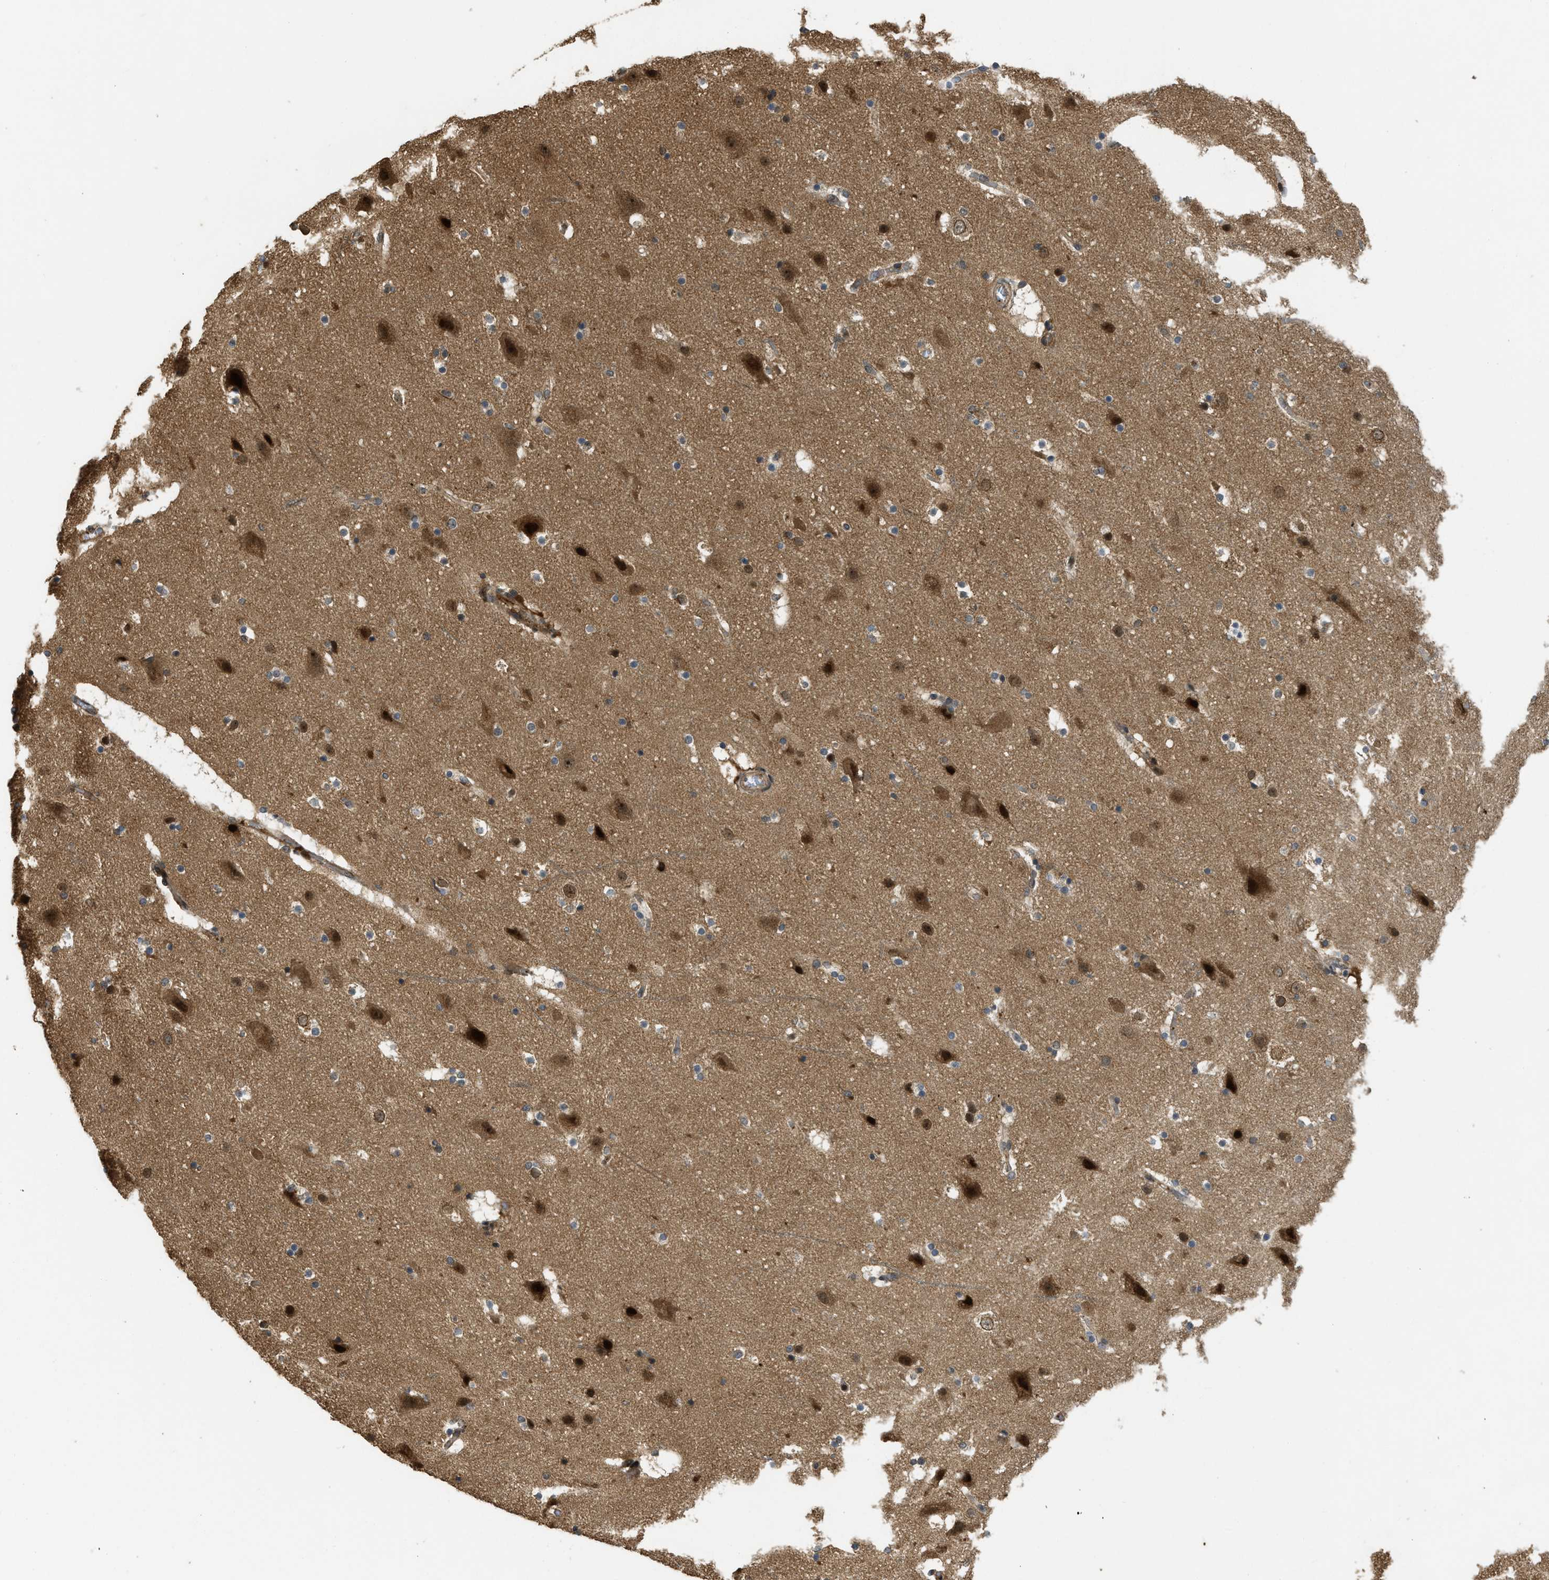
{"staining": {"intensity": "weak", "quantity": ">75%", "location": "cytoplasmic/membranous"}, "tissue": "cerebral cortex", "cell_type": "Endothelial cells", "image_type": "normal", "snomed": [{"axis": "morphology", "description": "Normal tissue, NOS"}, {"axis": "topography", "description": "Cerebral cortex"}], "caption": "The histopathology image displays immunohistochemical staining of benign cerebral cortex. There is weak cytoplasmic/membranous positivity is present in about >75% of endothelial cells. (brown staining indicates protein expression, while blue staining denotes nuclei).", "gene": "DNAJC28", "patient": {"sex": "male", "age": 45}}